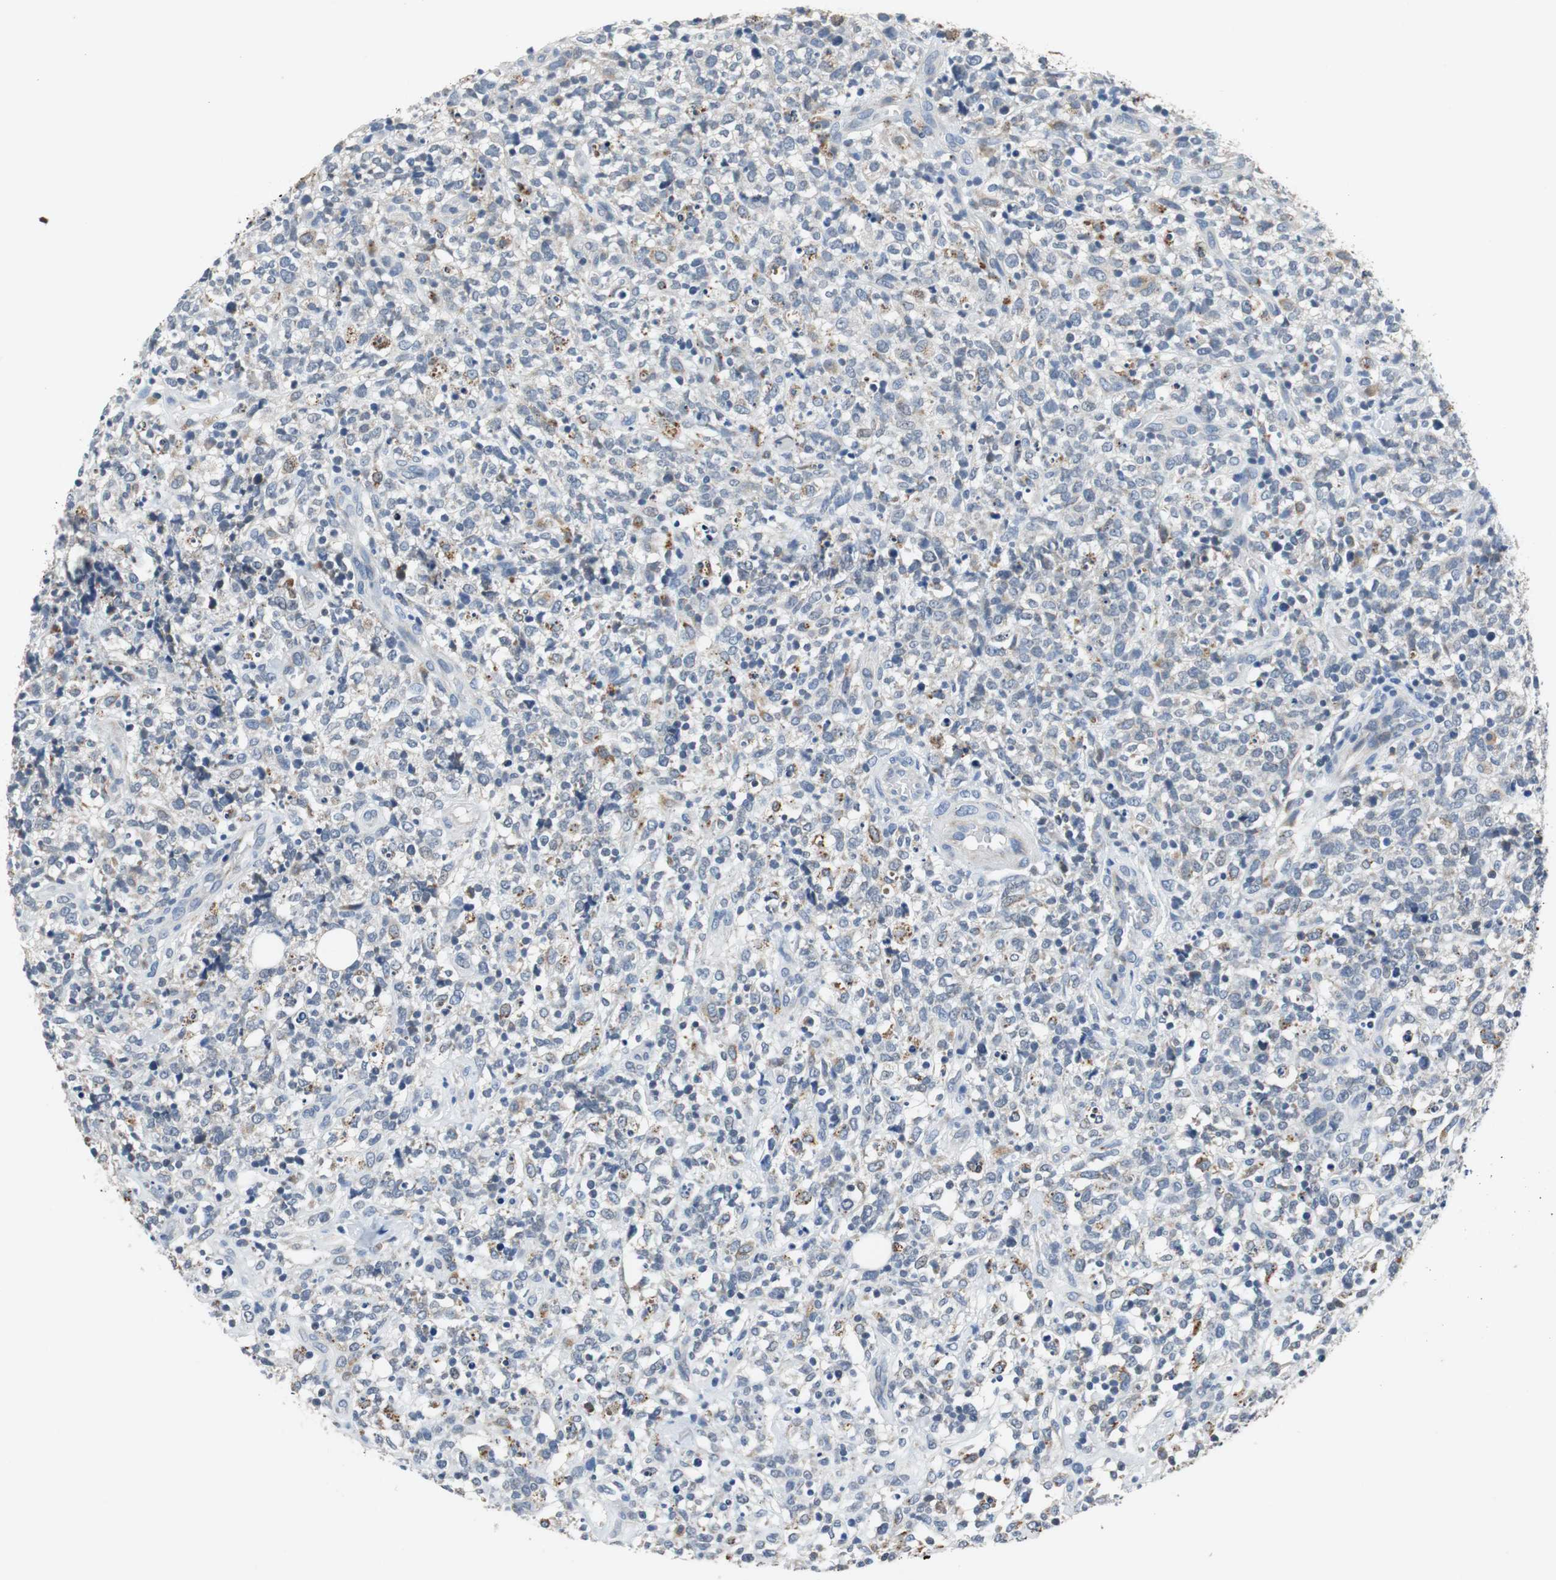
{"staining": {"intensity": "negative", "quantity": "none", "location": "none"}, "tissue": "lymphoma", "cell_type": "Tumor cells", "image_type": "cancer", "snomed": [{"axis": "morphology", "description": "Malignant lymphoma, non-Hodgkin's type, High grade"}, {"axis": "topography", "description": "Lymph node"}], "caption": "High-grade malignant lymphoma, non-Hodgkin's type was stained to show a protein in brown. There is no significant positivity in tumor cells.", "gene": "NLGN1", "patient": {"sex": "female", "age": 73}}